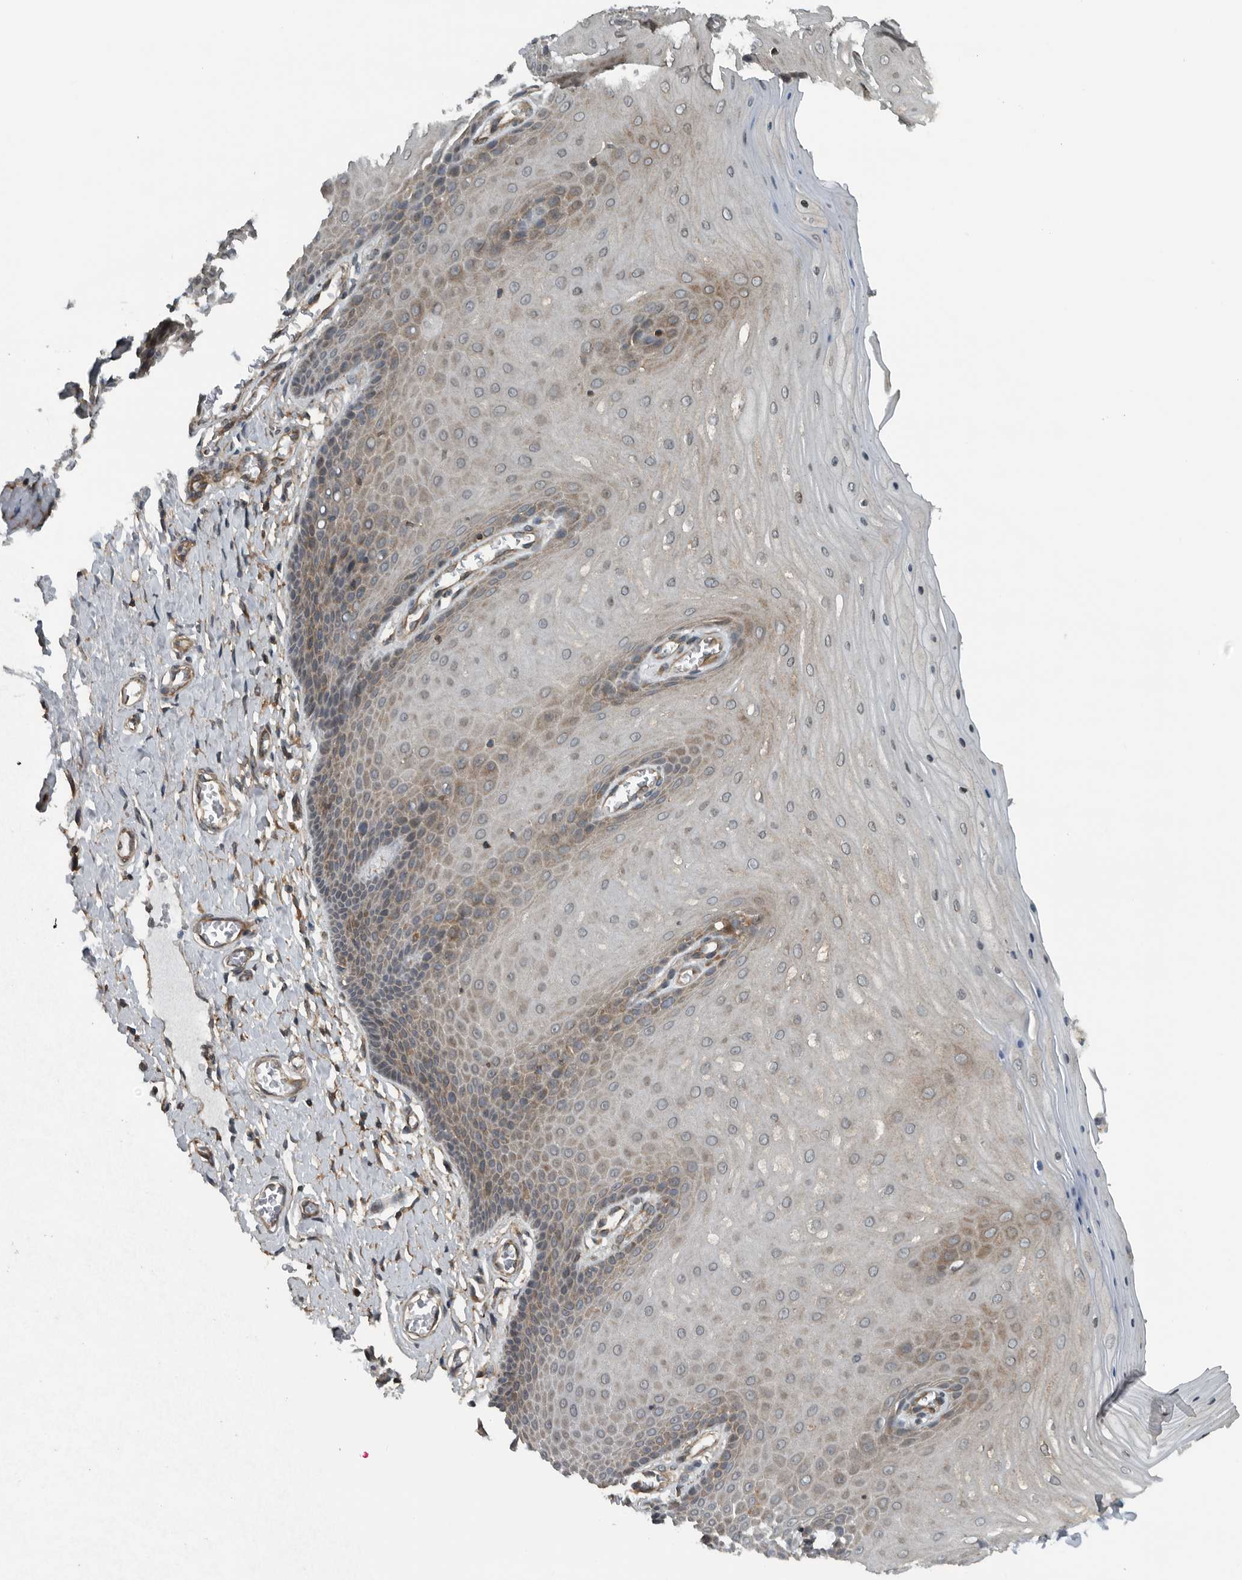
{"staining": {"intensity": "moderate", "quantity": "25%-75%", "location": "cytoplasmic/membranous"}, "tissue": "cervix", "cell_type": "Glandular cells", "image_type": "normal", "snomed": [{"axis": "morphology", "description": "Normal tissue, NOS"}, {"axis": "topography", "description": "Cervix"}], "caption": "A medium amount of moderate cytoplasmic/membranous expression is identified in about 25%-75% of glandular cells in normal cervix. The staining was performed using DAB to visualize the protein expression in brown, while the nuclei were stained in blue with hematoxylin (Magnification: 20x).", "gene": "AMFR", "patient": {"sex": "female", "age": 55}}